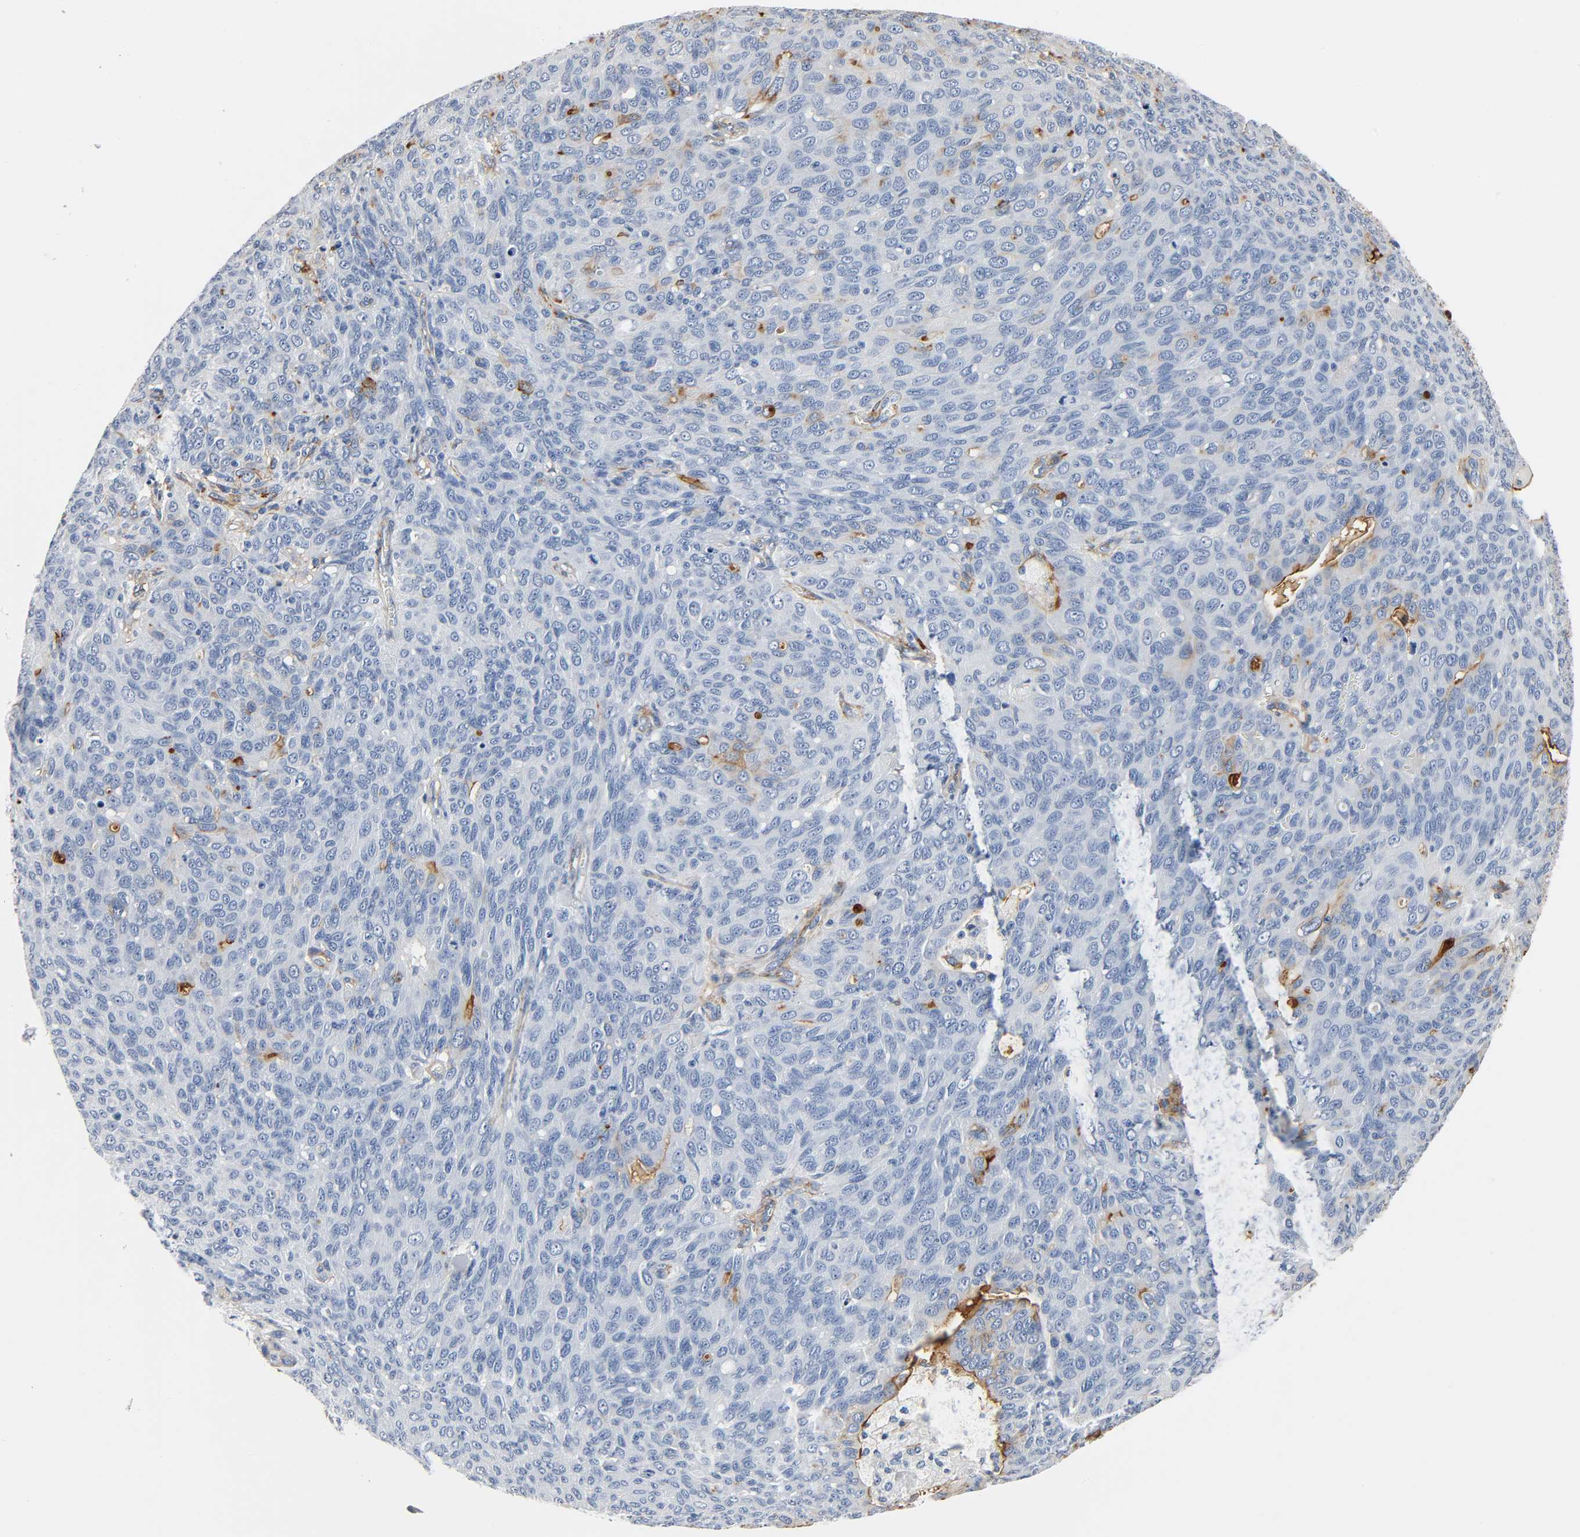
{"staining": {"intensity": "moderate", "quantity": "<25%", "location": "cytoplasmic/membranous"}, "tissue": "ovarian cancer", "cell_type": "Tumor cells", "image_type": "cancer", "snomed": [{"axis": "morphology", "description": "Carcinoma, endometroid"}, {"axis": "topography", "description": "Ovary"}], "caption": "Human ovarian cancer (endometroid carcinoma) stained with a protein marker shows moderate staining in tumor cells.", "gene": "ANPEP", "patient": {"sex": "female", "age": 60}}